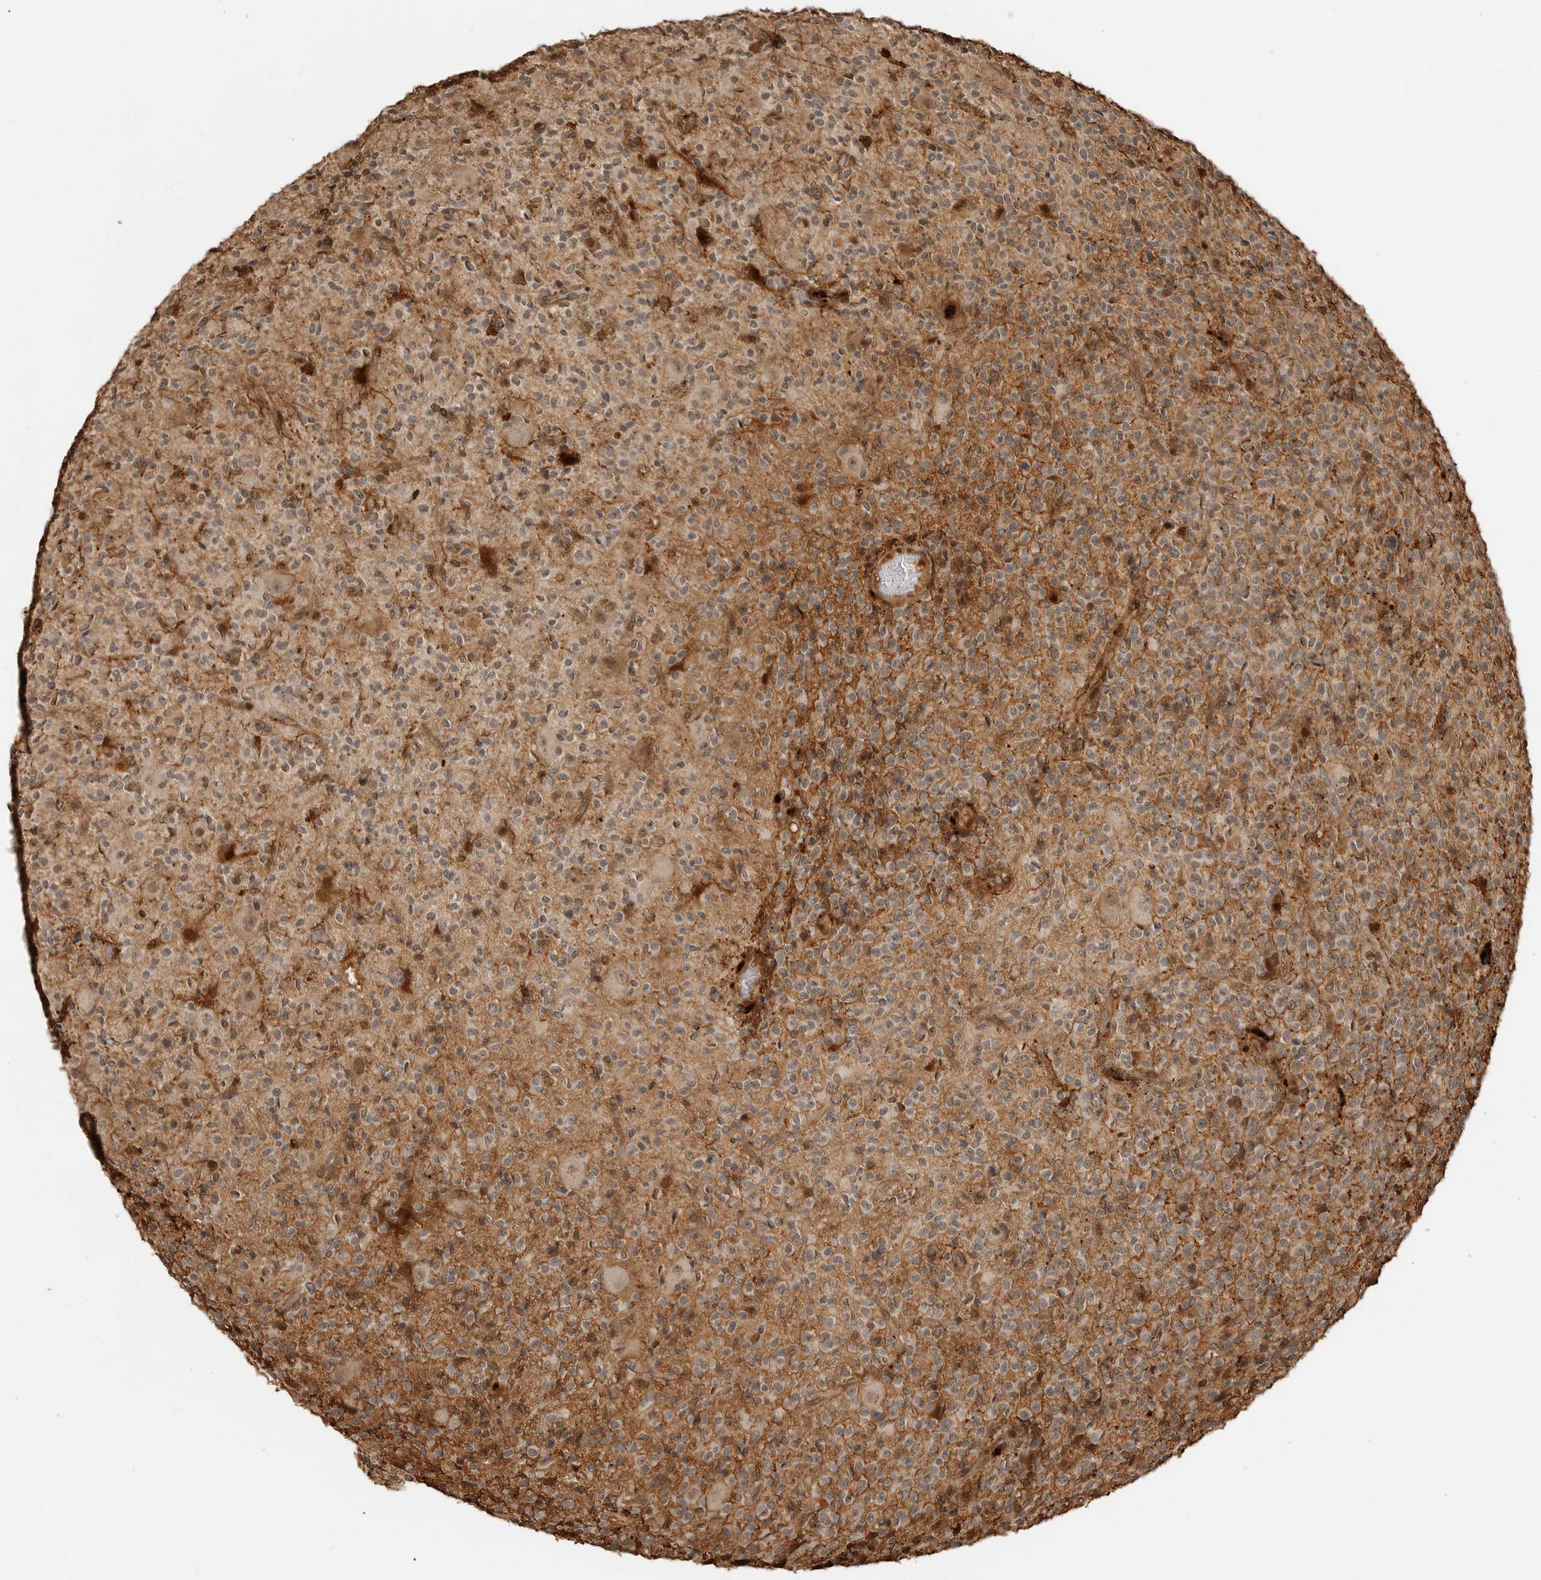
{"staining": {"intensity": "moderate", "quantity": "25%-75%", "location": "cytoplasmic/membranous,nuclear"}, "tissue": "glioma", "cell_type": "Tumor cells", "image_type": "cancer", "snomed": [{"axis": "morphology", "description": "Glioma, malignant, High grade"}, {"axis": "topography", "description": "Brain"}], "caption": "The immunohistochemical stain highlights moderate cytoplasmic/membranous and nuclear expression in tumor cells of glioma tissue.", "gene": "BMP2K", "patient": {"sex": "male", "age": 34}}